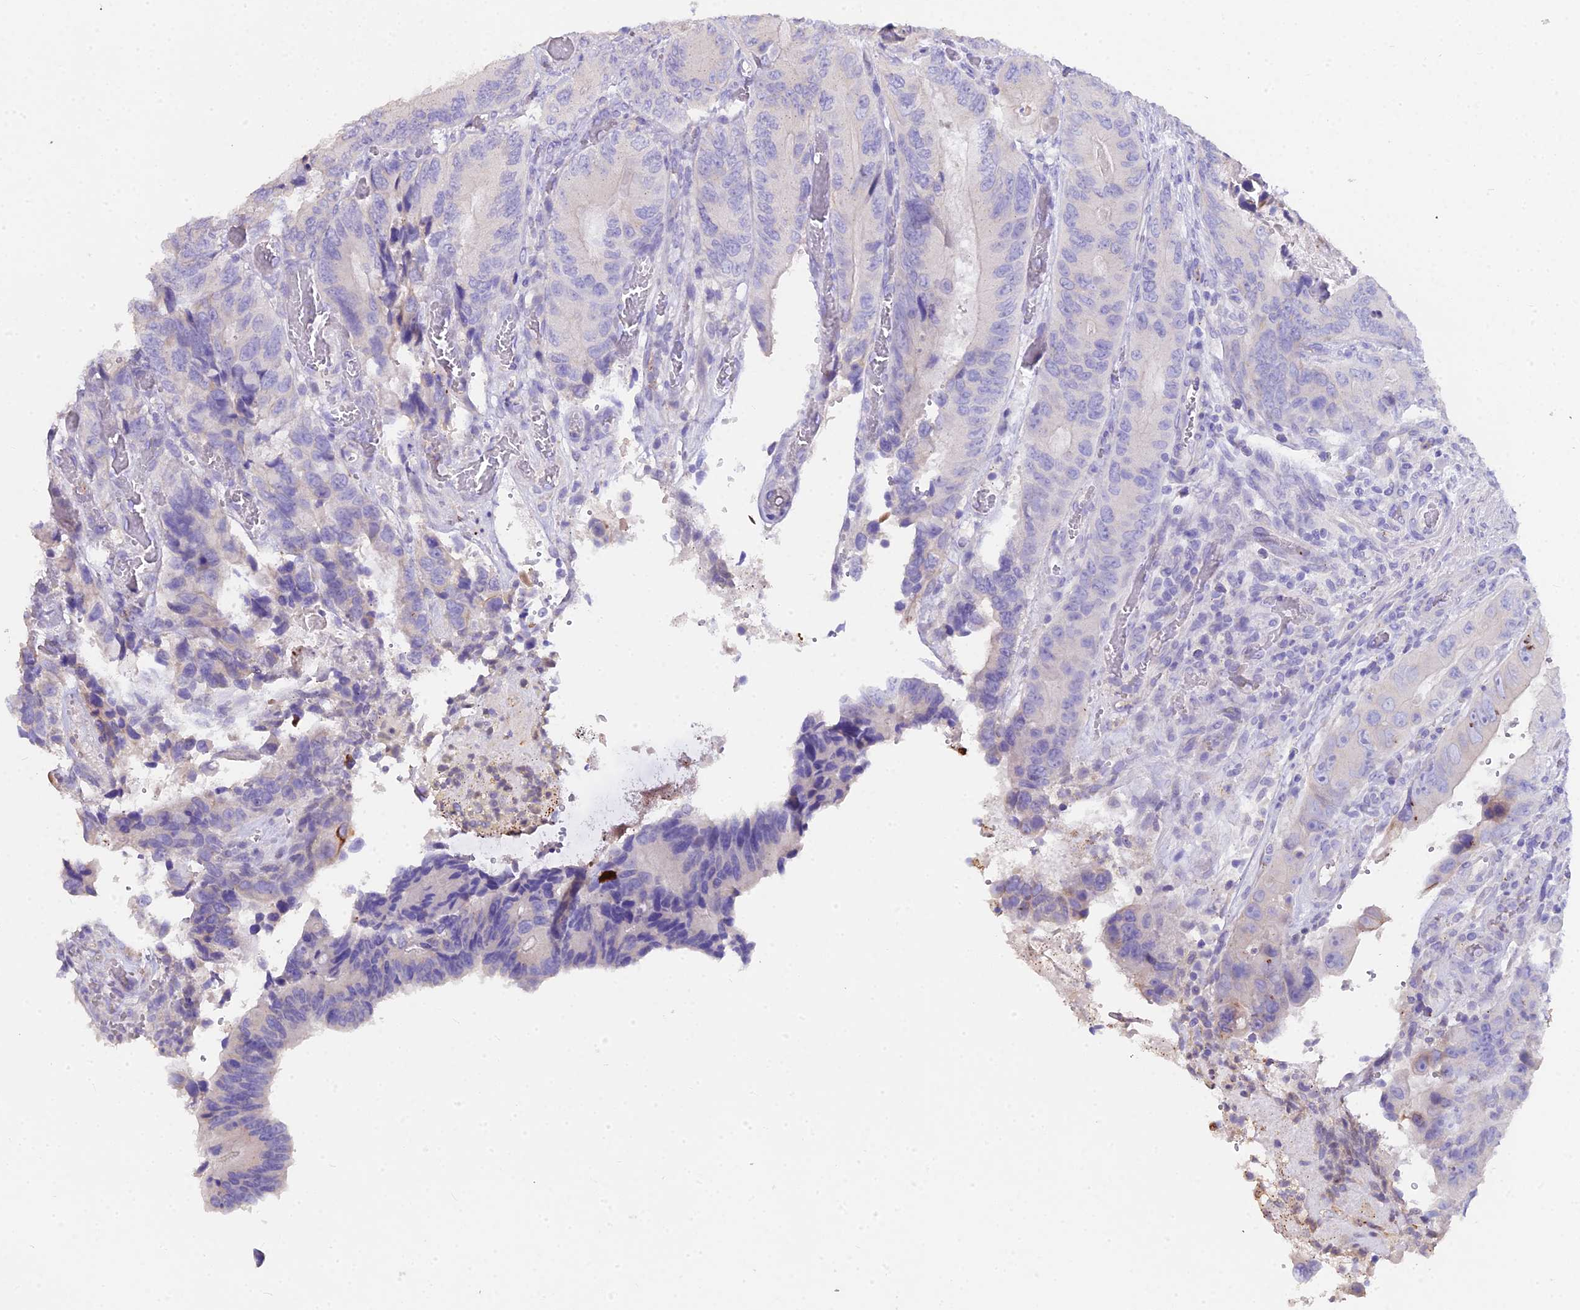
{"staining": {"intensity": "negative", "quantity": "none", "location": "none"}, "tissue": "colorectal cancer", "cell_type": "Tumor cells", "image_type": "cancer", "snomed": [{"axis": "morphology", "description": "Adenocarcinoma, NOS"}, {"axis": "topography", "description": "Colon"}], "caption": "Adenocarcinoma (colorectal) was stained to show a protein in brown. There is no significant staining in tumor cells.", "gene": "GLYAT", "patient": {"sex": "male", "age": 84}}